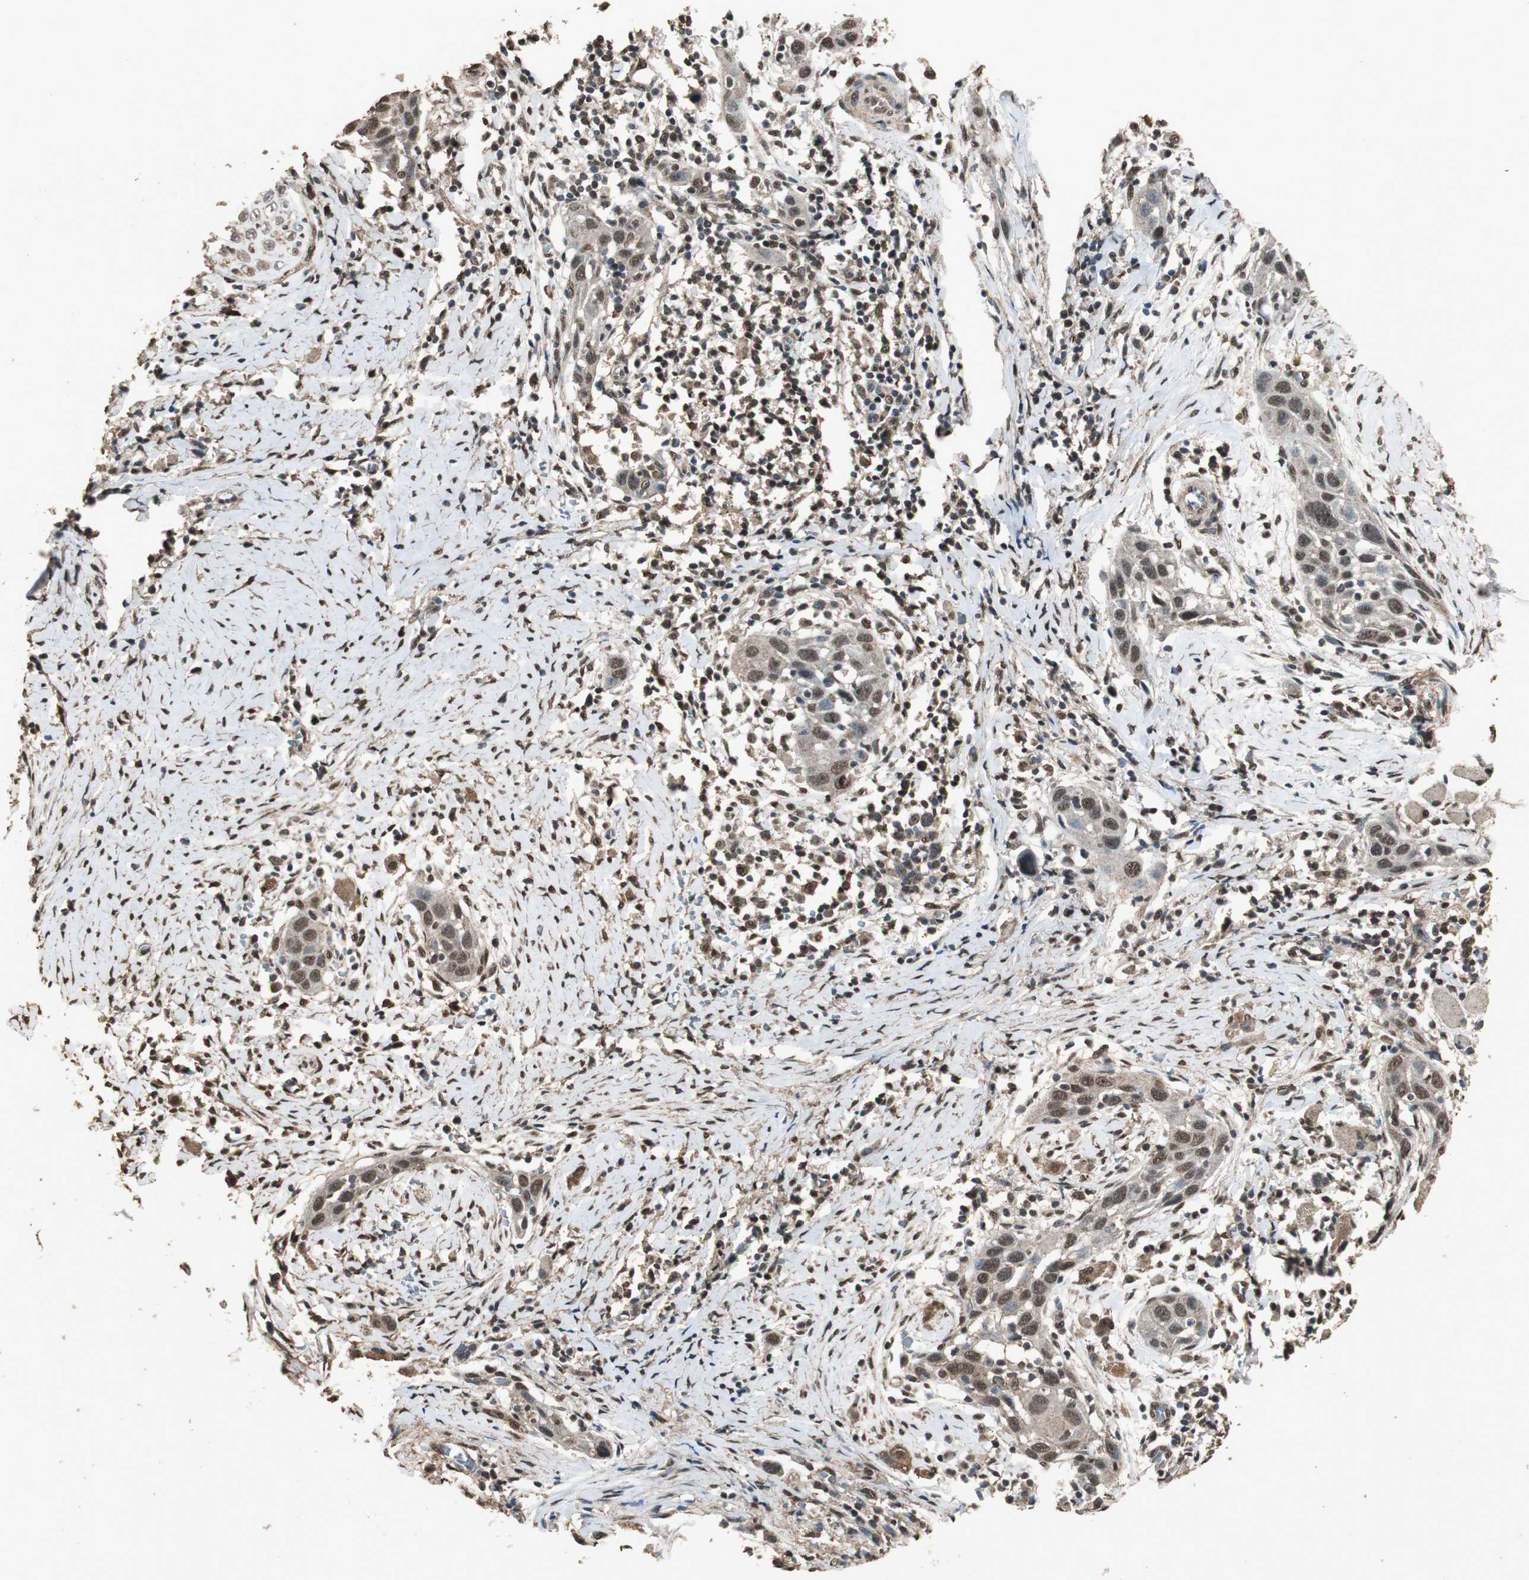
{"staining": {"intensity": "moderate", "quantity": ">75%", "location": "cytoplasmic/membranous,nuclear"}, "tissue": "head and neck cancer", "cell_type": "Tumor cells", "image_type": "cancer", "snomed": [{"axis": "morphology", "description": "Normal tissue, NOS"}, {"axis": "morphology", "description": "Squamous cell carcinoma, NOS"}, {"axis": "topography", "description": "Oral tissue"}, {"axis": "topography", "description": "Head-Neck"}], "caption": "Immunohistochemical staining of head and neck cancer (squamous cell carcinoma) reveals medium levels of moderate cytoplasmic/membranous and nuclear protein positivity in about >75% of tumor cells. Nuclei are stained in blue.", "gene": "PPP1R13B", "patient": {"sex": "female", "age": 50}}